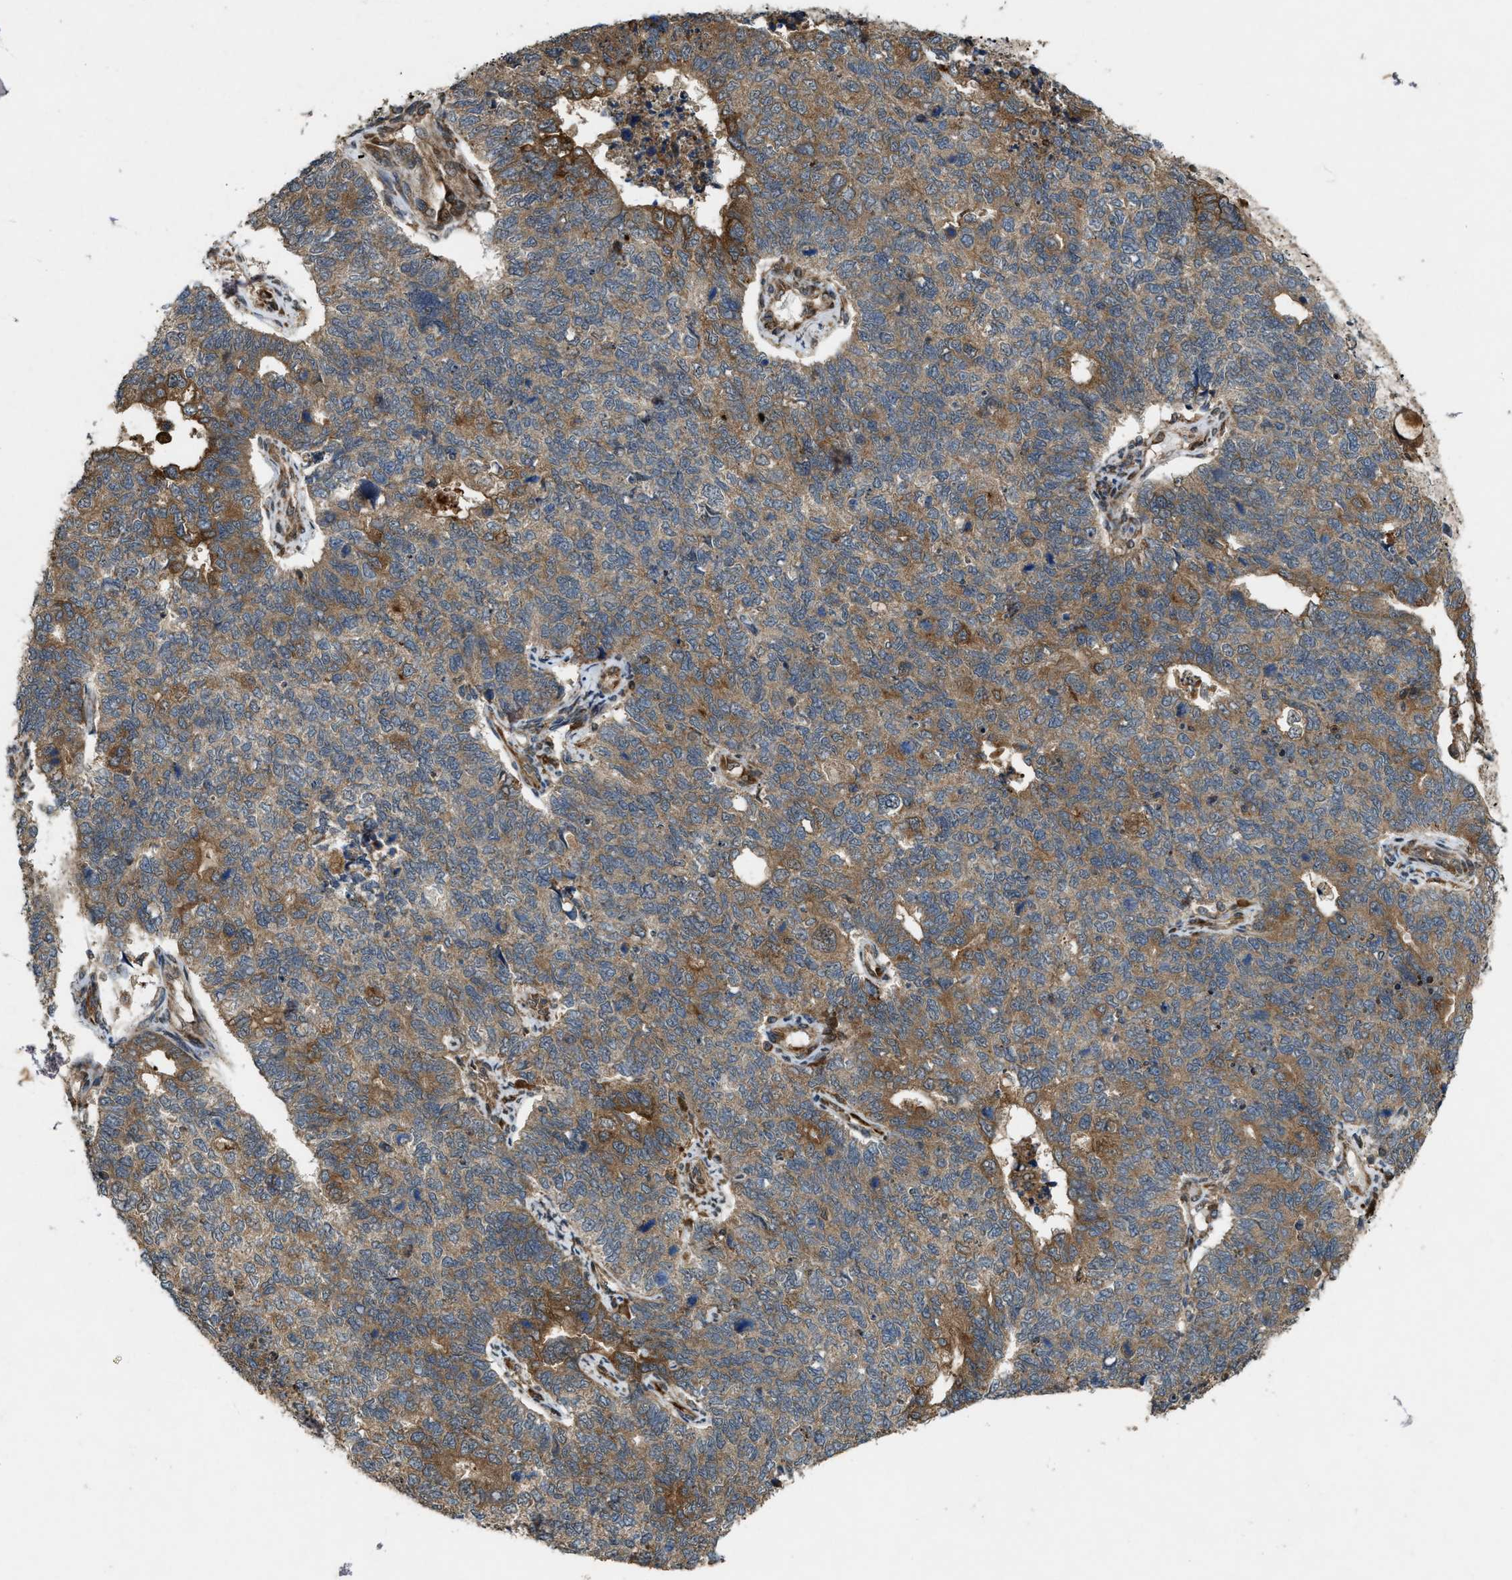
{"staining": {"intensity": "moderate", "quantity": ">75%", "location": "cytoplasmic/membranous"}, "tissue": "cervical cancer", "cell_type": "Tumor cells", "image_type": "cancer", "snomed": [{"axis": "morphology", "description": "Squamous cell carcinoma, NOS"}, {"axis": "topography", "description": "Cervix"}], "caption": "Protein analysis of squamous cell carcinoma (cervical) tissue shows moderate cytoplasmic/membranous expression in about >75% of tumor cells.", "gene": "LRRC72", "patient": {"sex": "female", "age": 63}}